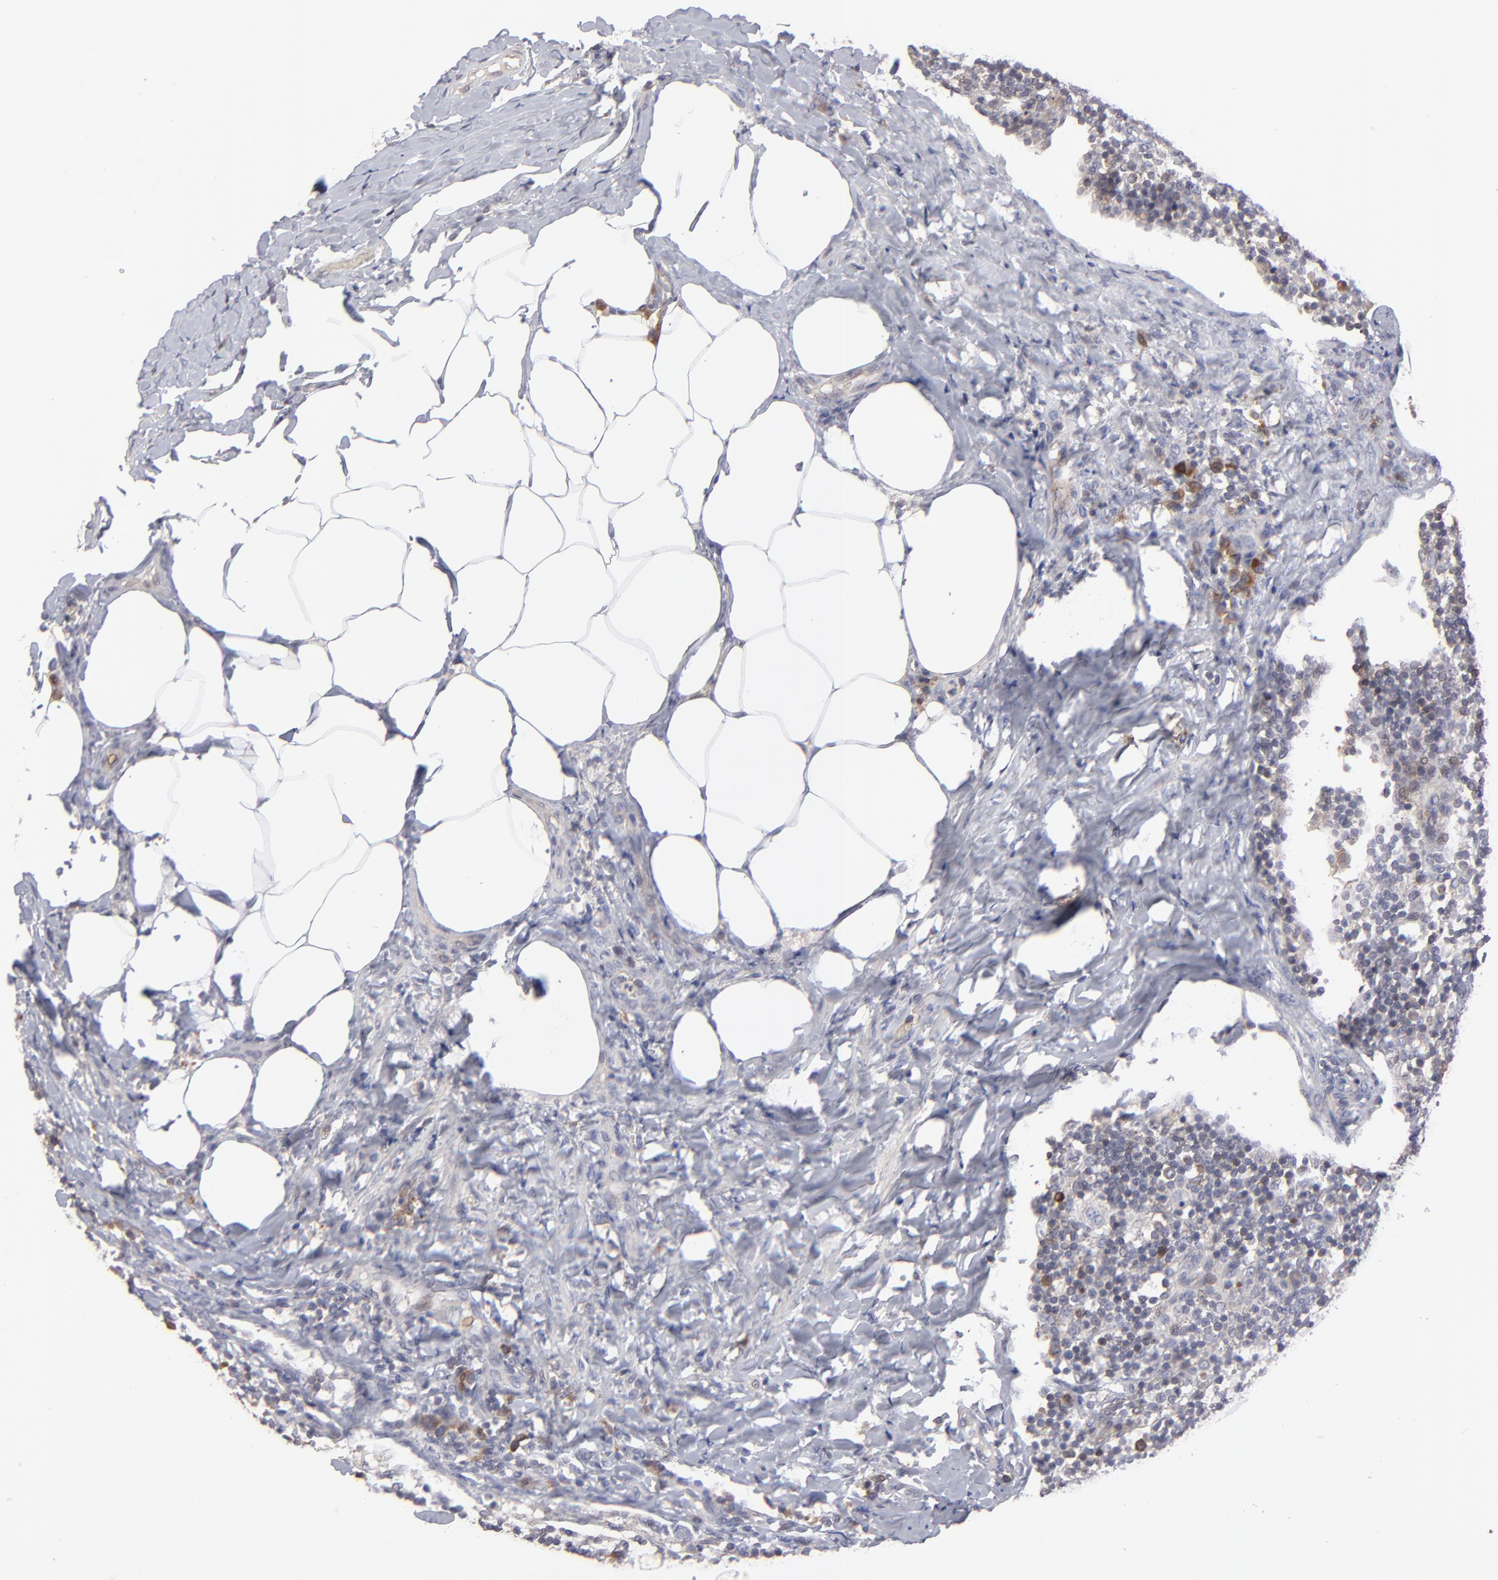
{"staining": {"intensity": "strong", "quantity": "<25%", "location": "cytoplasmic/membranous"}, "tissue": "lymph node", "cell_type": "Non-germinal center cells", "image_type": "normal", "snomed": [{"axis": "morphology", "description": "Normal tissue, NOS"}, {"axis": "morphology", "description": "Inflammation, NOS"}, {"axis": "topography", "description": "Lymph node"}], "caption": "Benign lymph node displays strong cytoplasmic/membranous expression in about <25% of non-germinal center cells Ihc stains the protein in brown and the nuclei are stained blue..", "gene": "CEP97", "patient": {"sex": "male", "age": 46}}